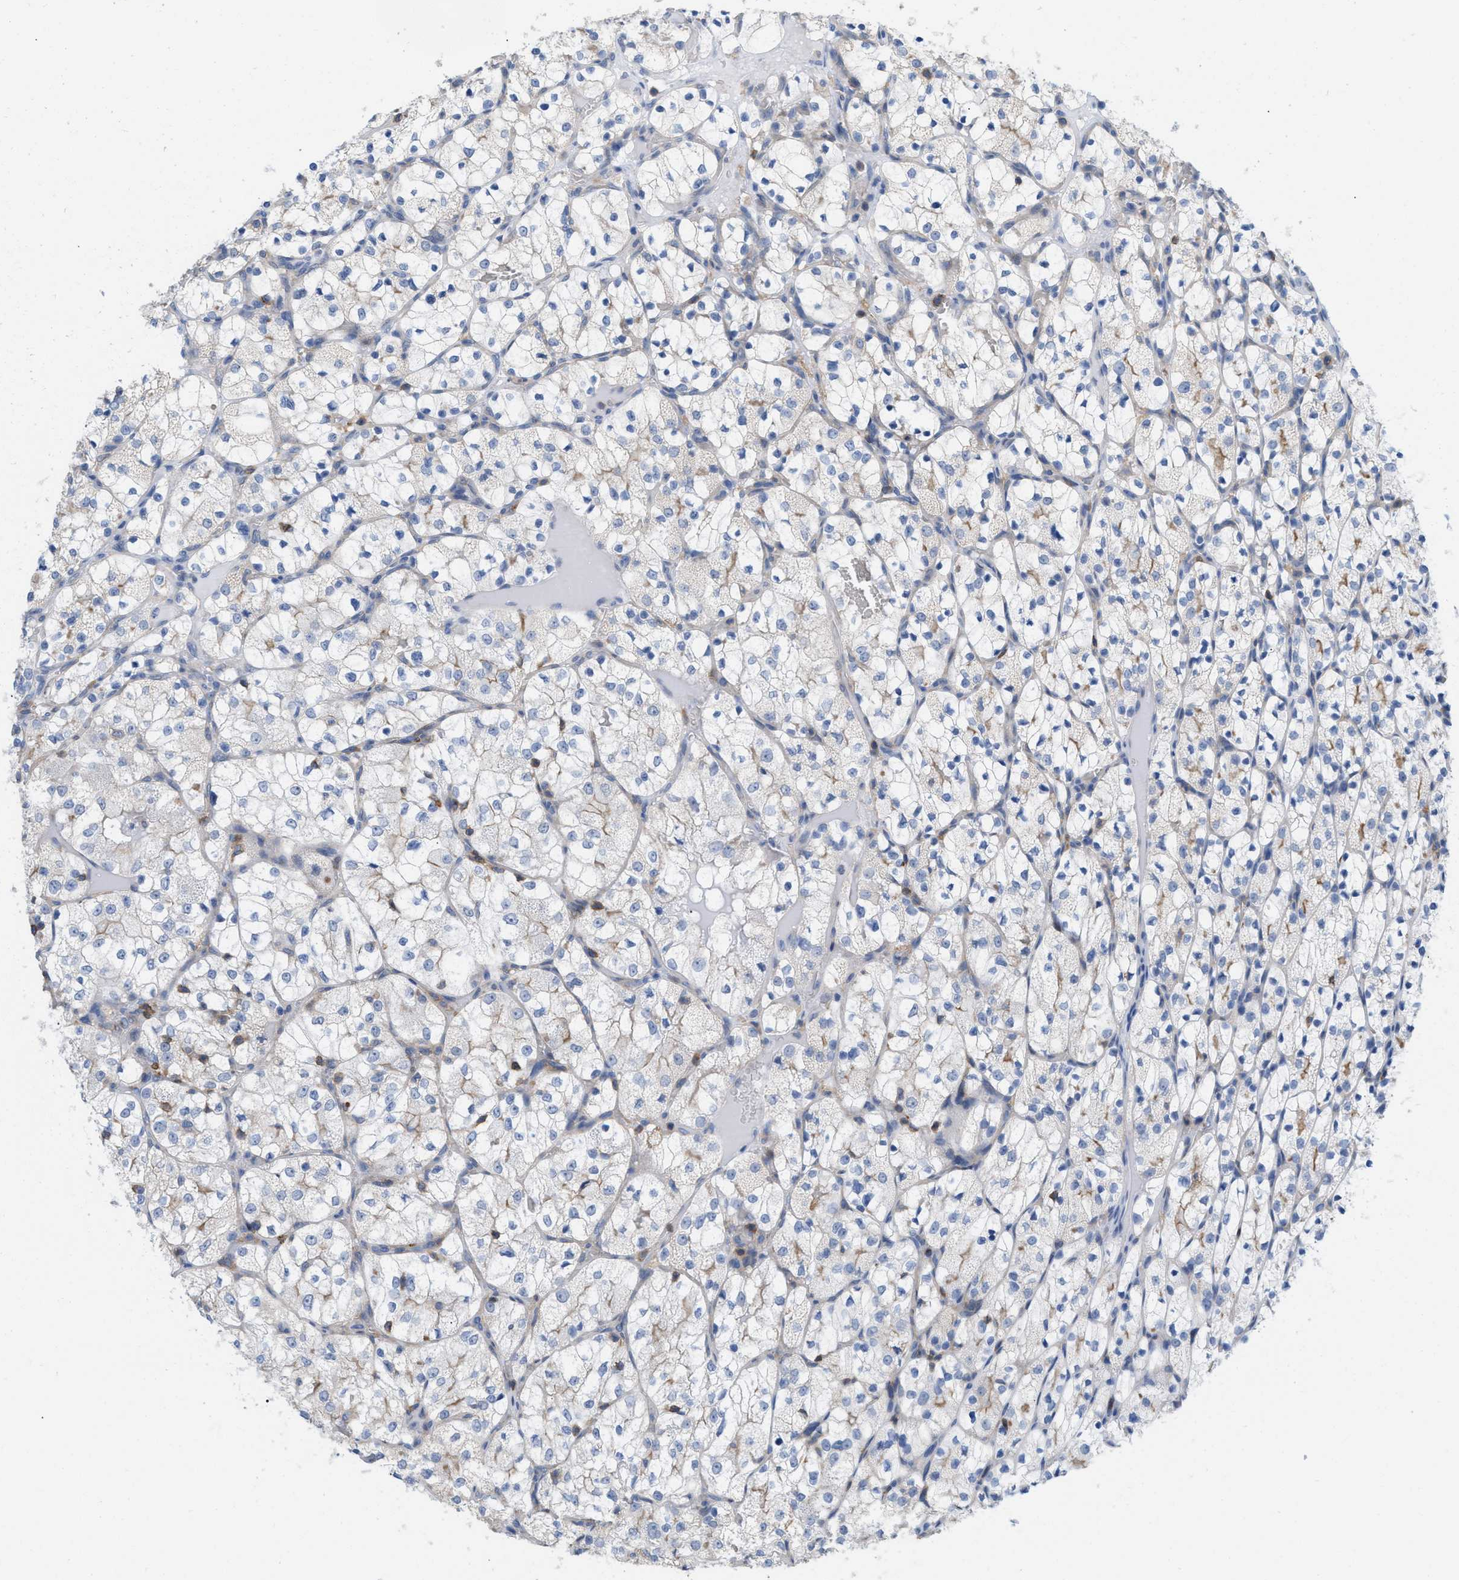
{"staining": {"intensity": "negative", "quantity": "none", "location": "none"}, "tissue": "renal cancer", "cell_type": "Tumor cells", "image_type": "cancer", "snomed": [{"axis": "morphology", "description": "Adenocarcinoma, NOS"}, {"axis": "topography", "description": "Kidney"}], "caption": "An immunohistochemistry image of renal cancer (adenocarcinoma) is shown. There is no staining in tumor cells of renal cancer (adenocarcinoma).", "gene": "IL16", "patient": {"sex": "female", "age": 69}}